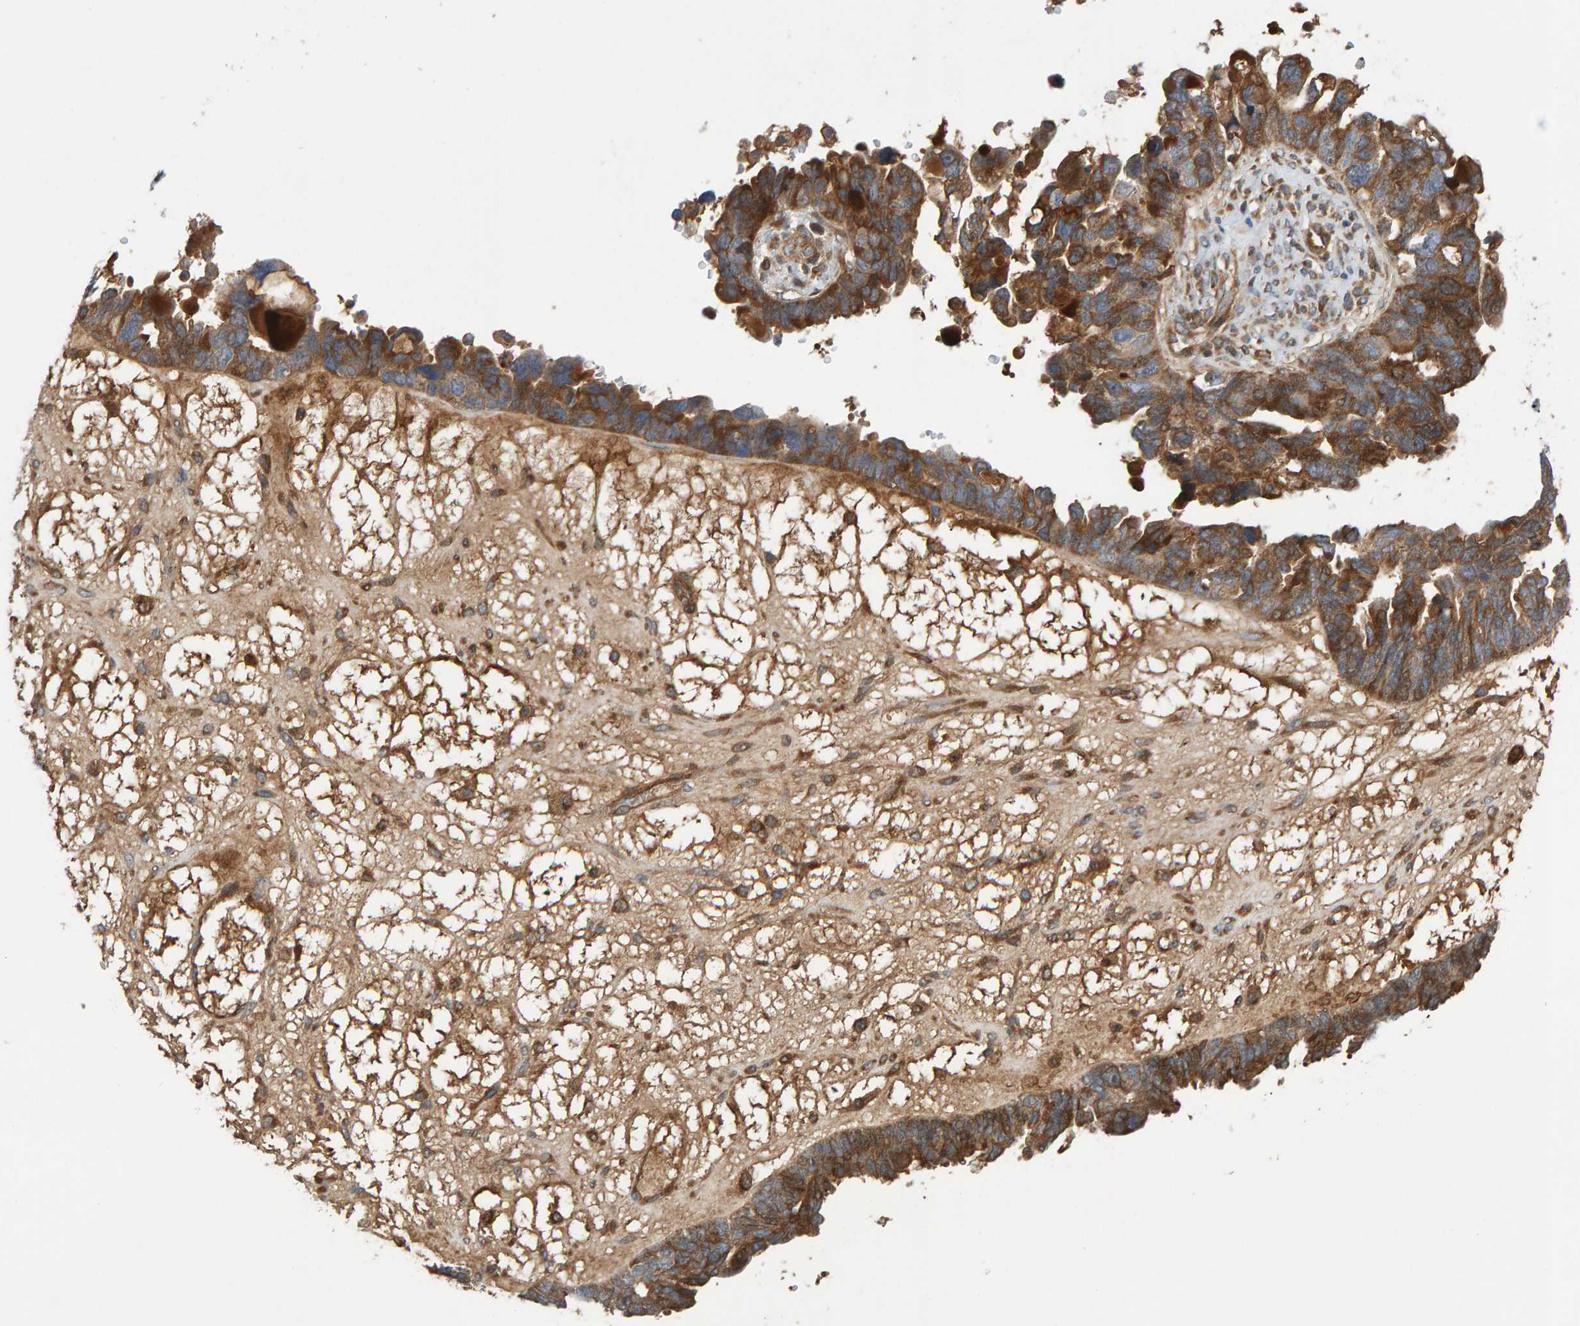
{"staining": {"intensity": "moderate", "quantity": ">75%", "location": "cytoplasmic/membranous"}, "tissue": "ovarian cancer", "cell_type": "Tumor cells", "image_type": "cancer", "snomed": [{"axis": "morphology", "description": "Cystadenocarcinoma, serous, NOS"}, {"axis": "topography", "description": "Ovary"}], "caption": "Protein analysis of ovarian serous cystadenocarcinoma tissue exhibits moderate cytoplasmic/membranous staining in approximately >75% of tumor cells. The staining was performed using DAB, with brown indicating positive protein expression. Nuclei are stained blue with hematoxylin.", "gene": "KIAA0753", "patient": {"sex": "female", "age": 79}}